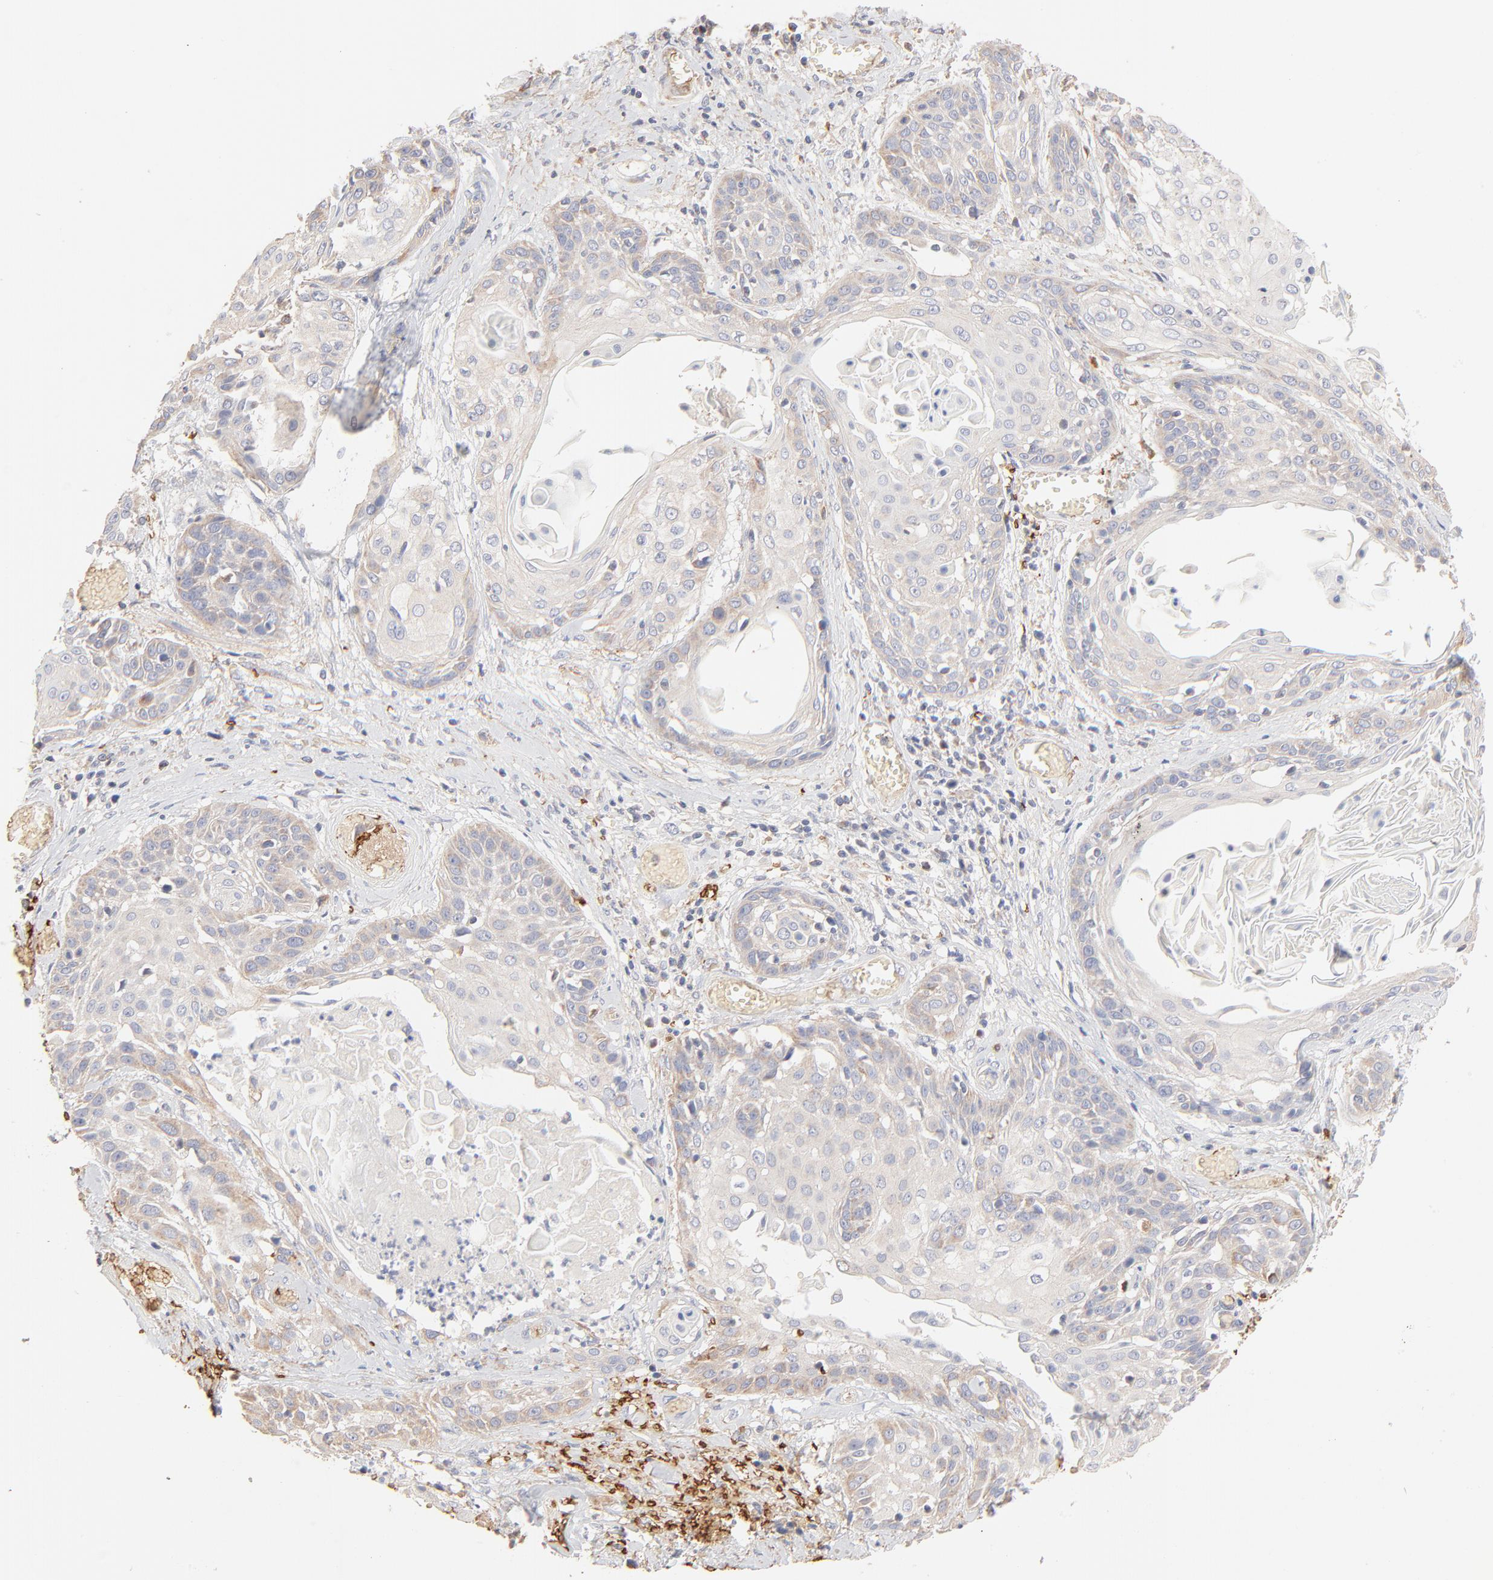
{"staining": {"intensity": "weak", "quantity": "<25%", "location": "cytoplasmic/membranous"}, "tissue": "cervical cancer", "cell_type": "Tumor cells", "image_type": "cancer", "snomed": [{"axis": "morphology", "description": "Squamous cell carcinoma, NOS"}, {"axis": "topography", "description": "Cervix"}], "caption": "DAB immunohistochemical staining of cervical cancer reveals no significant positivity in tumor cells.", "gene": "SPTB", "patient": {"sex": "female", "age": 57}}